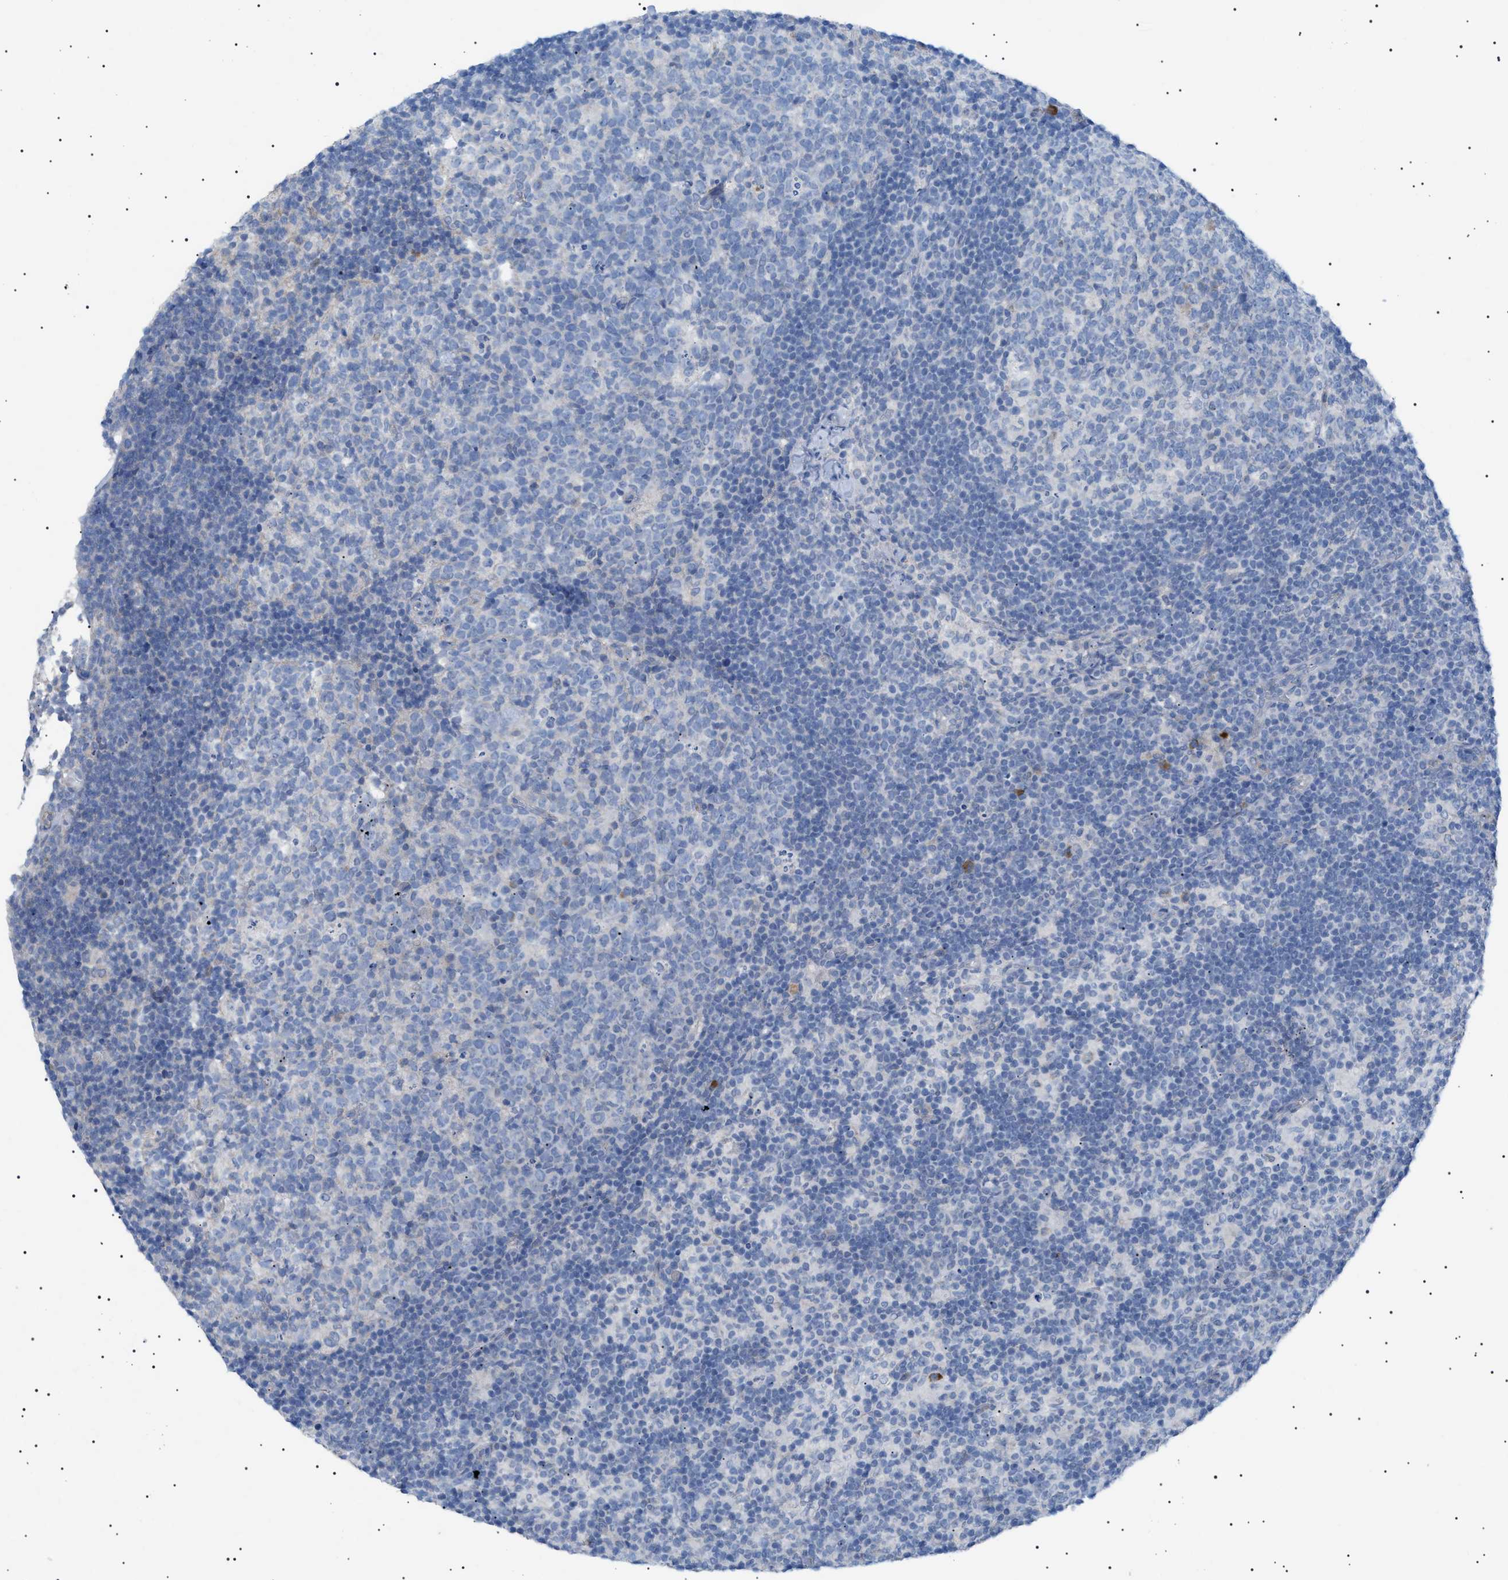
{"staining": {"intensity": "negative", "quantity": "none", "location": "none"}, "tissue": "lymph node", "cell_type": "Germinal center cells", "image_type": "normal", "snomed": [{"axis": "morphology", "description": "Normal tissue, NOS"}, {"axis": "morphology", "description": "Inflammation, NOS"}, {"axis": "topography", "description": "Lymph node"}], "caption": "Immunohistochemistry (IHC) of normal human lymph node reveals no staining in germinal center cells. Nuclei are stained in blue.", "gene": "ADAMTS1", "patient": {"sex": "male", "age": 55}}